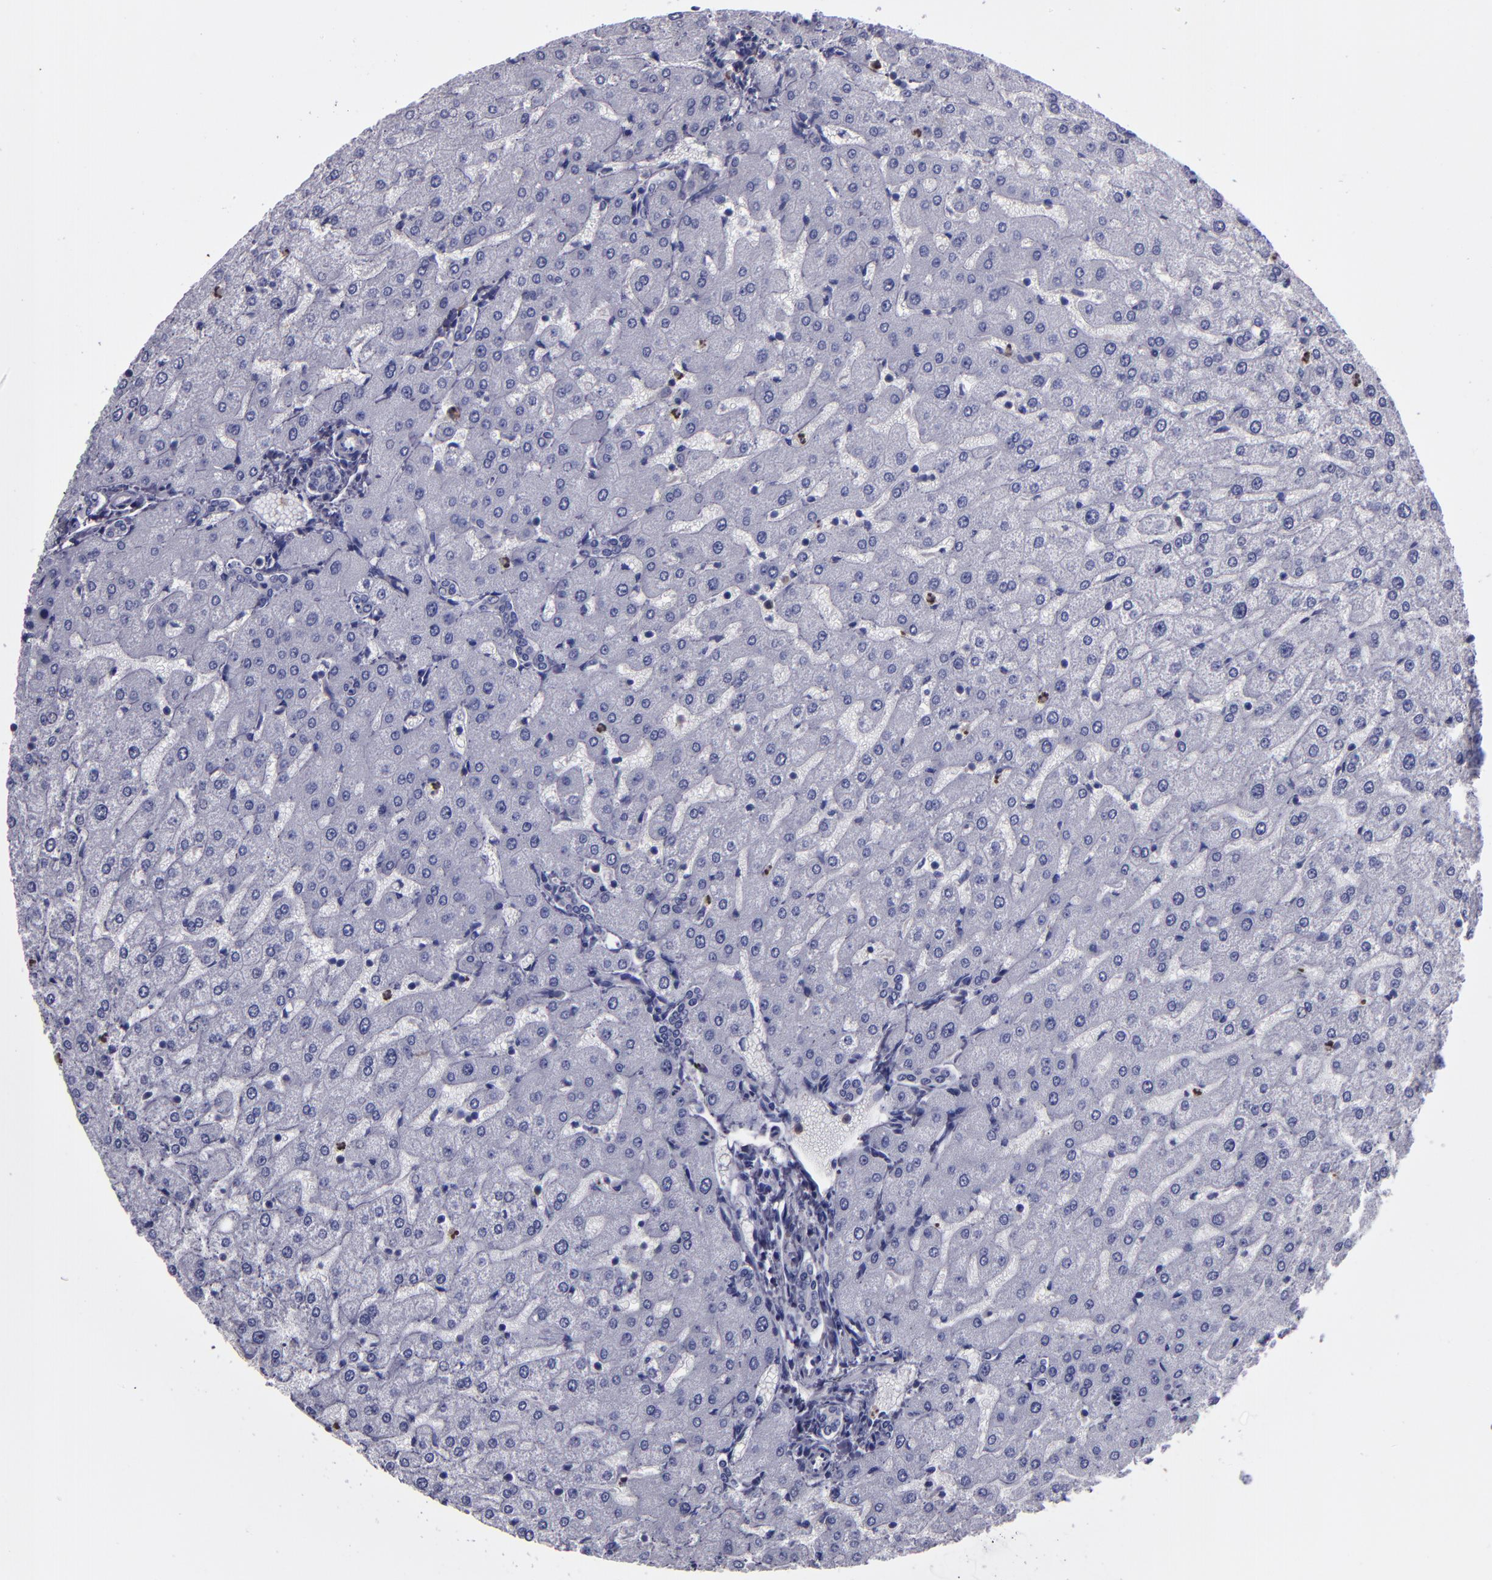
{"staining": {"intensity": "negative", "quantity": "none", "location": "none"}, "tissue": "liver", "cell_type": "Cholangiocytes", "image_type": "normal", "snomed": [{"axis": "morphology", "description": "Normal tissue, NOS"}, {"axis": "morphology", "description": "Fibrosis, NOS"}, {"axis": "topography", "description": "Liver"}], "caption": "DAB (3,3'-diaminobenzidine) immunohistochemical staining of normal human liver exhibits no significant positivity in cholangiocytes. The staining was performed using DAB (3,3'-diaminobenzidine) to visualize the protein expression in brown, while the nuclei were stained in blue with hematoxylin (Magnification: 20x).", "gene": "CARS1", "patient": {"sex": "female", "age": 29}}